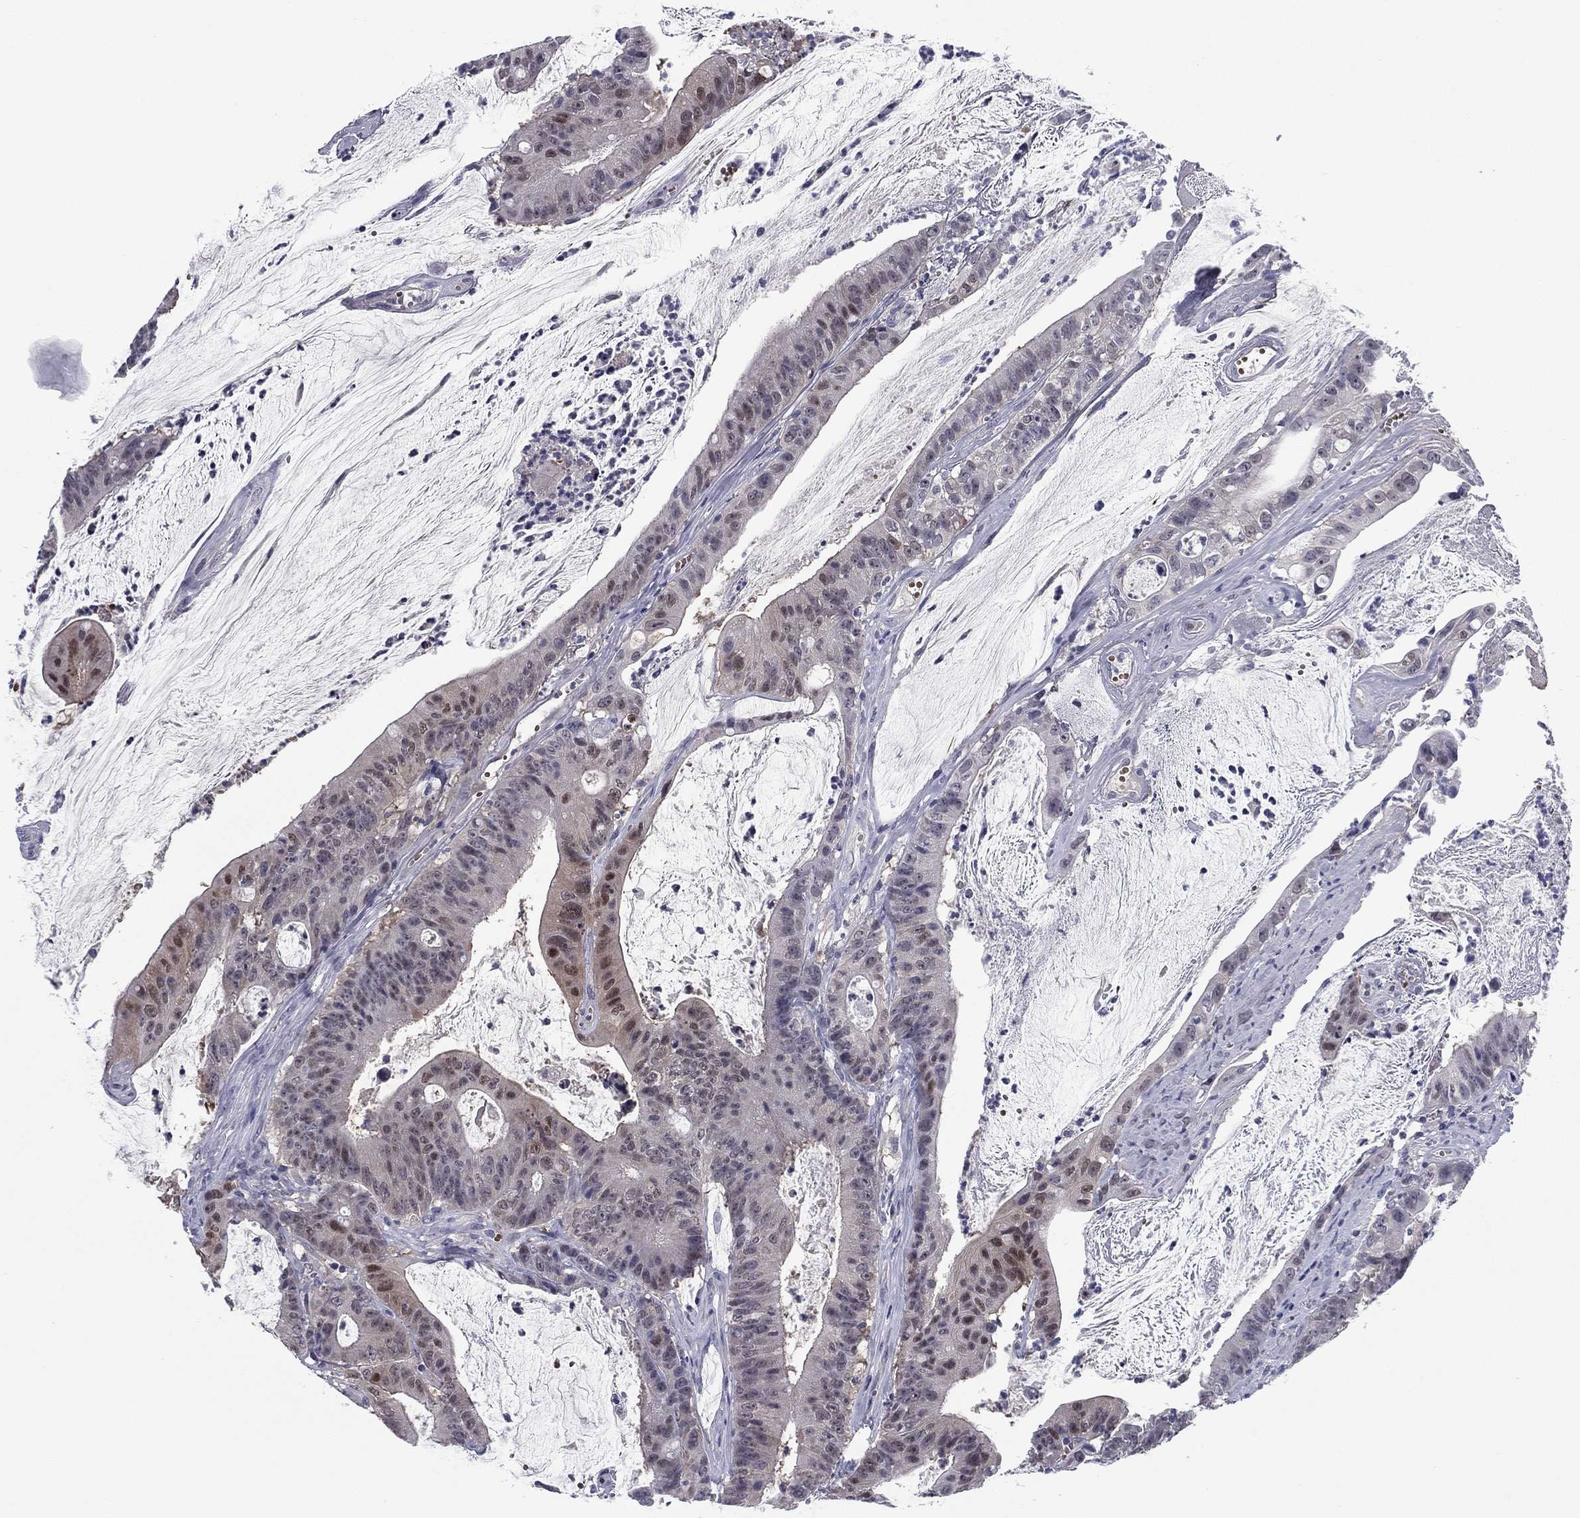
{"staining": {"intensity": "moderate", "quantity": "<25%", "location": "nuclear"}, "tissue": "colorectal cancer", "cell_type": "Tumor cells", "image_type": "cancer", "snomed": [{"axis": "morphology", "description": "Adenocarcinoma, NOS"}, {"axis": "topography", "description": "Colon"}], "caption": "DAB immunohistochemical staining of human colorectal cancer reveals moderate nuclear protein staining in about <25% of tumor cells.", "gene": "REXO5", "patient": {"sex": "female", "age": 69}}